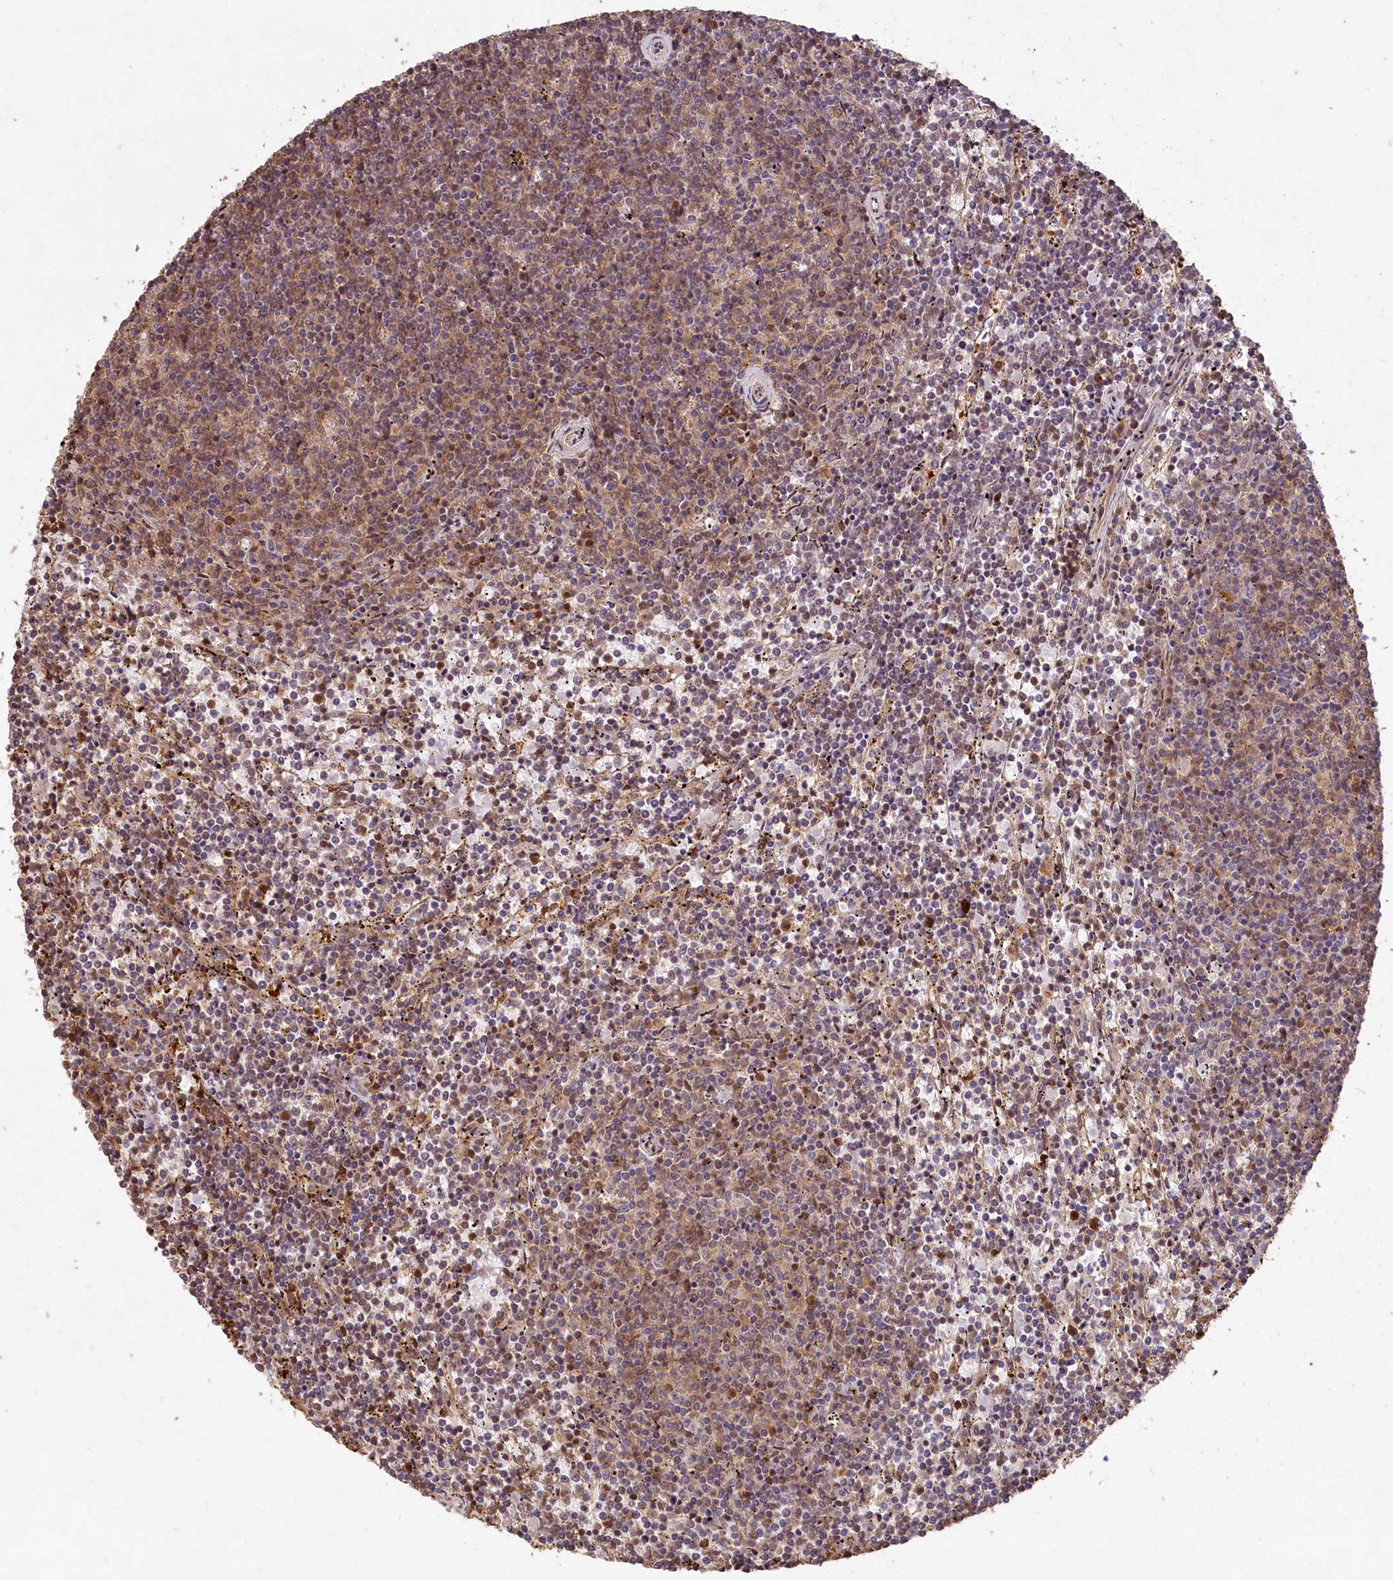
{"staining": {"intensity": "weak", "quantity": "<25%", "location": "cytoplasmic/membranous"}, "tissue": "lymphoma", "cell_type": "Tumor cells", "image_type": "cancer", "snomed": [{"axis": "morphology", "description": "Malignant lymphoma, non-Hodgkin's type, Low grade"}, {"axis": "topography", "description": "Spleen"}], "caption": "Photomicrograph shows no significant protein positivity in tumor cells of lymphoma.", "gene": "MADD", "patient": {"sex": "female", "age": 50}}